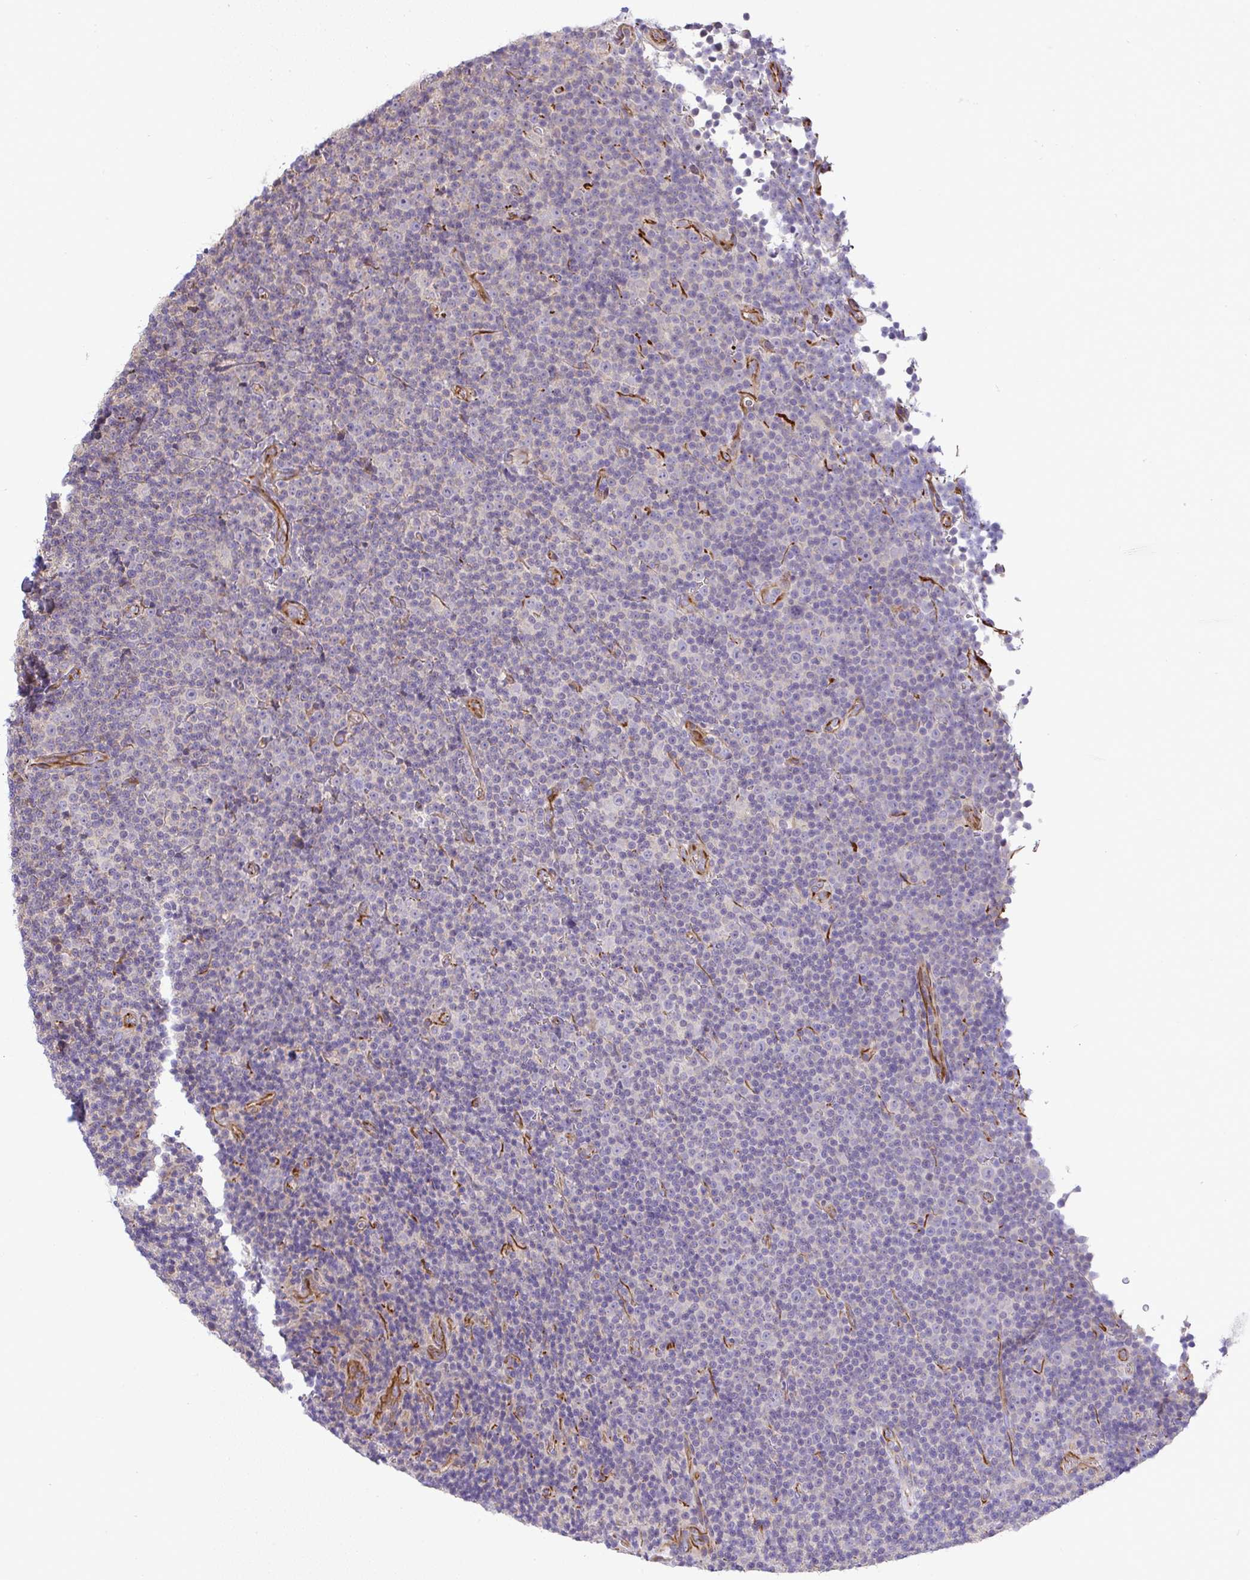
{"staining": {"intensity": "negative", "quantity": "none", "location": "none"}, "tissue": "lymphoma", "cell_type": "Tumor cells", "image_type": "cancer", "snomed": [{"axis": "morphology", "description": "Malignant lymphoma, non-Hodgkin's type, Low grade"}, {"axis": "topography", "description": "Lymph node"}], "caption": "High power microscopy photomicrograph of an IHC photomicrograph of malignant lymphoma, non-Hodgkin's type (low-grade), revealing no significant expression in tumor cells. (IHC, brightfield microscopy, high magnification).", "gene": "GRID2", "patient": {"sex": "female", "age": 67}}